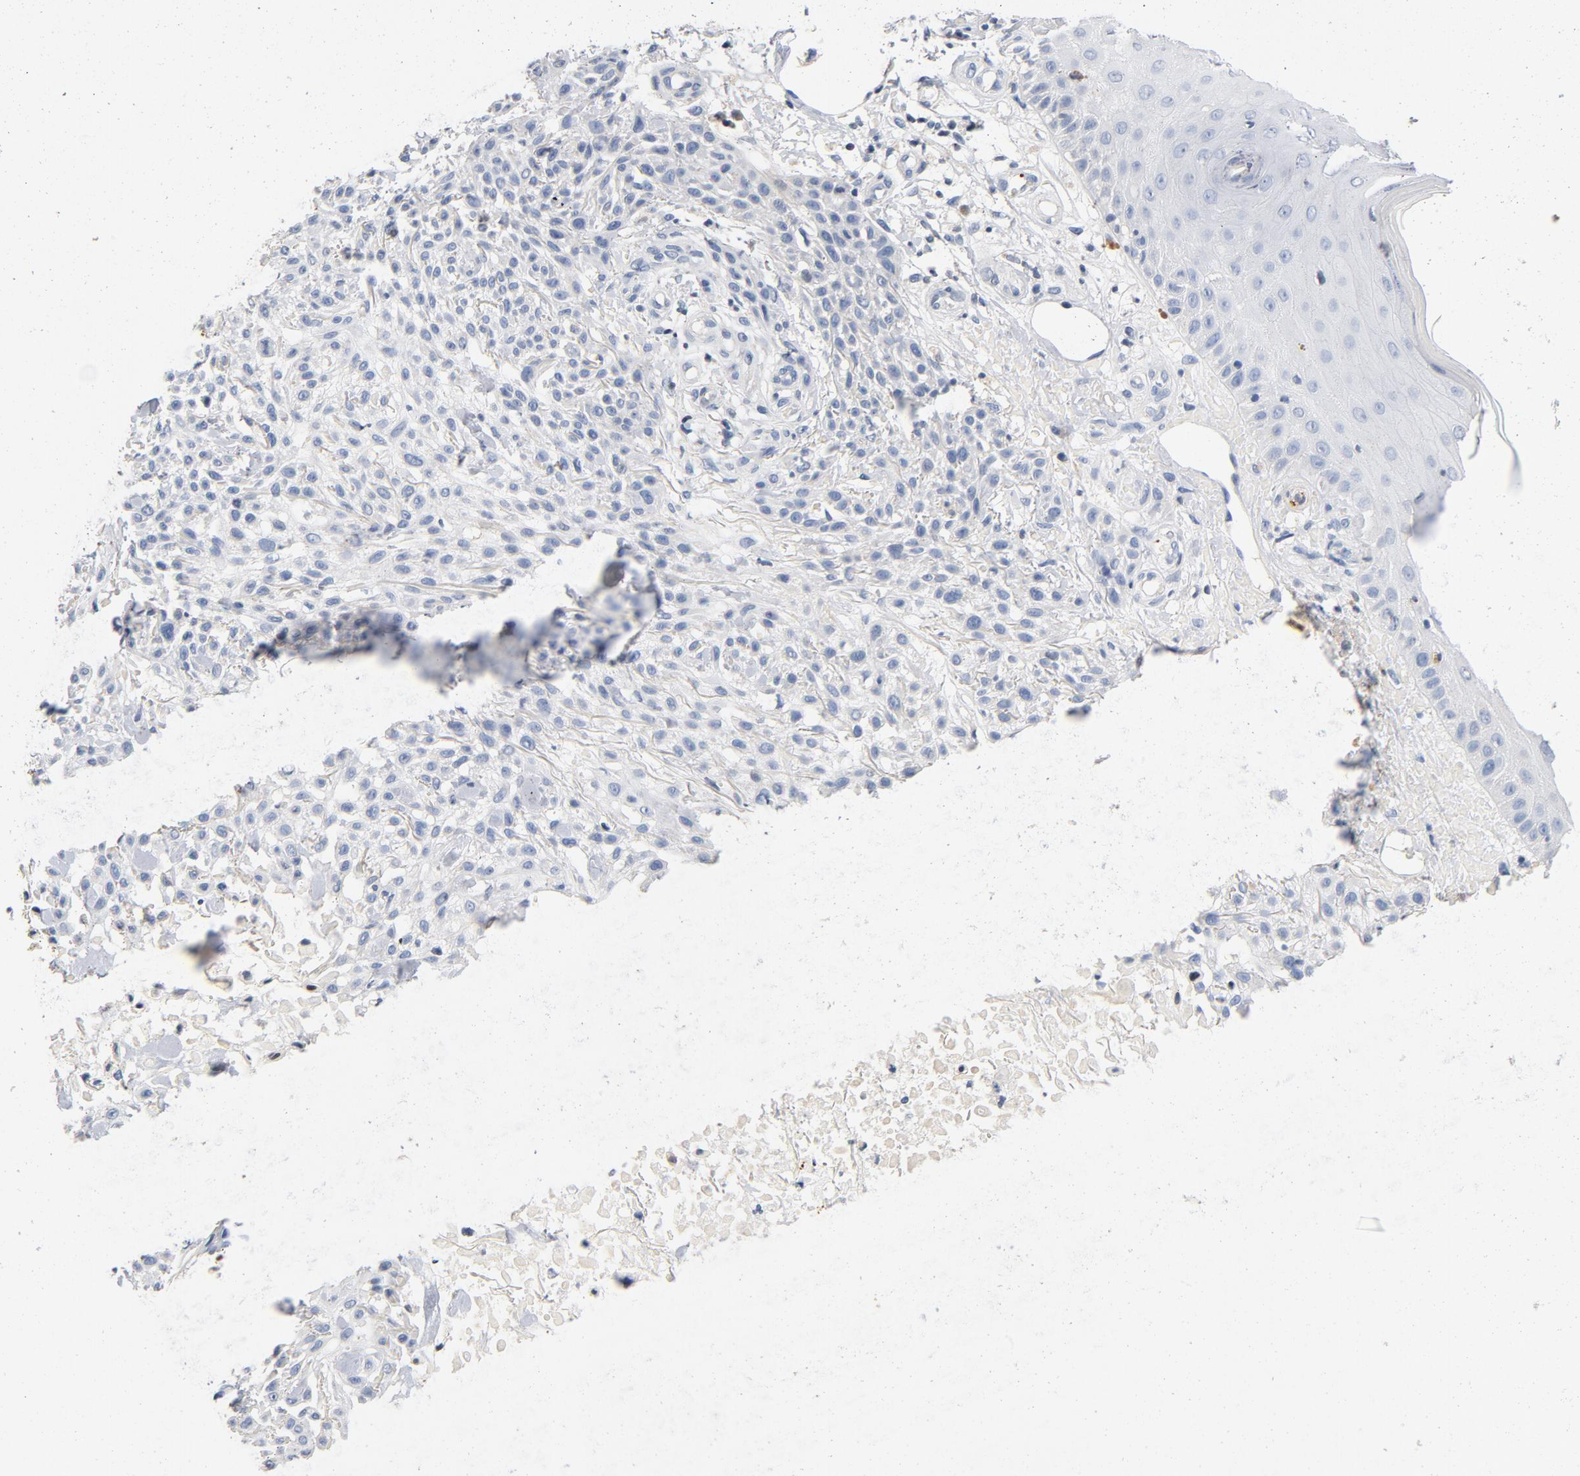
{"staining": {"intensity": "negative", "quantity": "none", "location": "none"}, "tissue": "skin cancer", "cell_type": "Tumor cells", "image_type": "cancer", "snomed": [{"axis": "morphology", "description": "Squamous cell carcinoma, NOS"}, {"axis": "topography", "description": "Skin"}], "caption": "IHC photomicrograph of neoplastic tissue: human squamous cell carcinoma (skin) stained with DAB displays no significant protein expression in tumor cells.", "gene": "PIM1", "patient": {"sex": "female", "age": 42}}